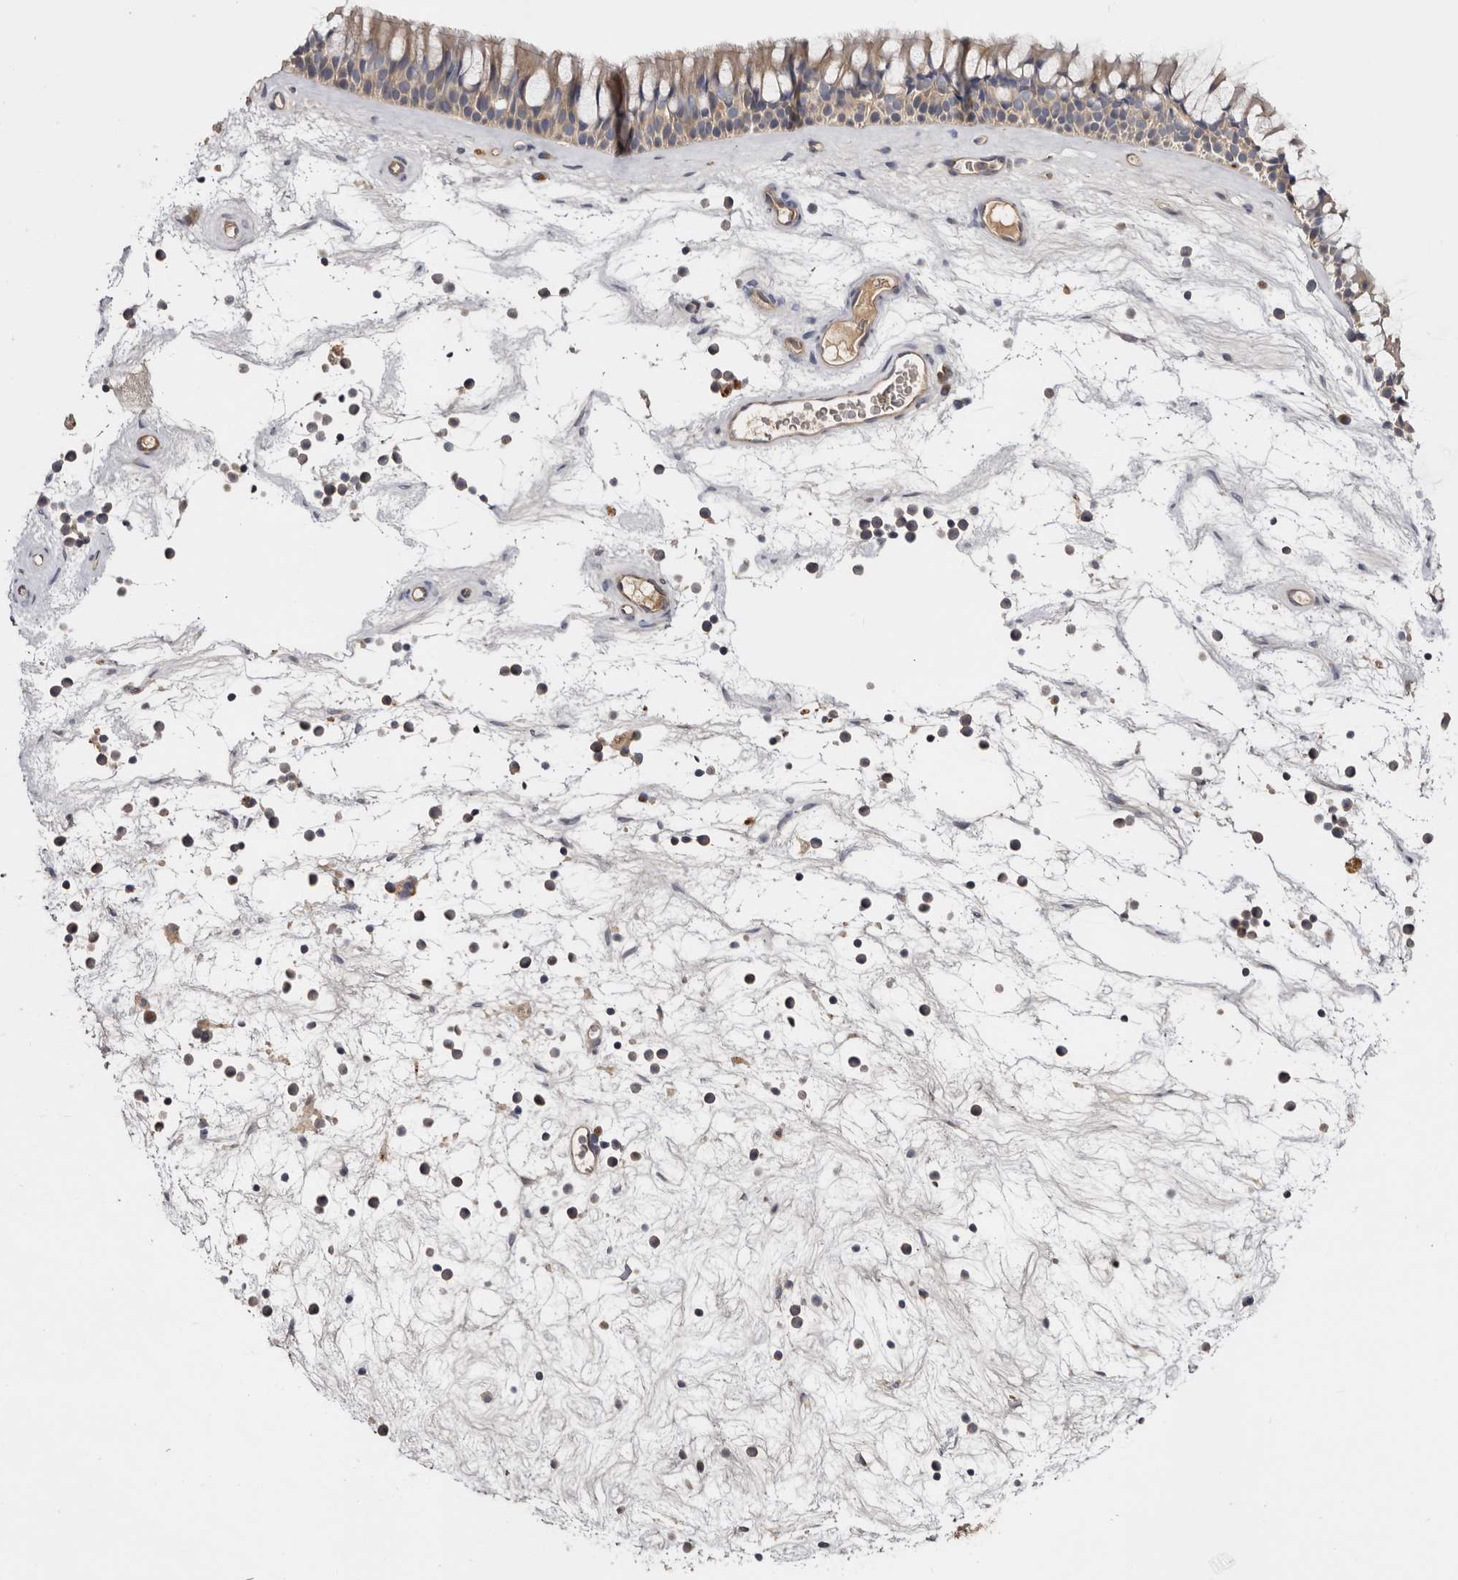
{"staining": {"intensity": "weak", "quantity": ">75%", "location": "cytoplasmic/membranous"}, "tissue": "nasopharynx", "cell_type": "Respiratory epithelial cells", "image_type": "normal", "snomed": [{"axis": "morphology", "description": "Normal tissue, NOS"}, {"axis": "topography", "description": "Nasopharynx"}], "caption": "Immunohistochemistry (DAB) staining of unremarkable nasopharynx demonstrates weak cytoplasmic/membranous protein expression in approximately >75% of respiratory epithelial cells.", "gene": "INKA2", "patient": {"sex": "male", "age": 64}}